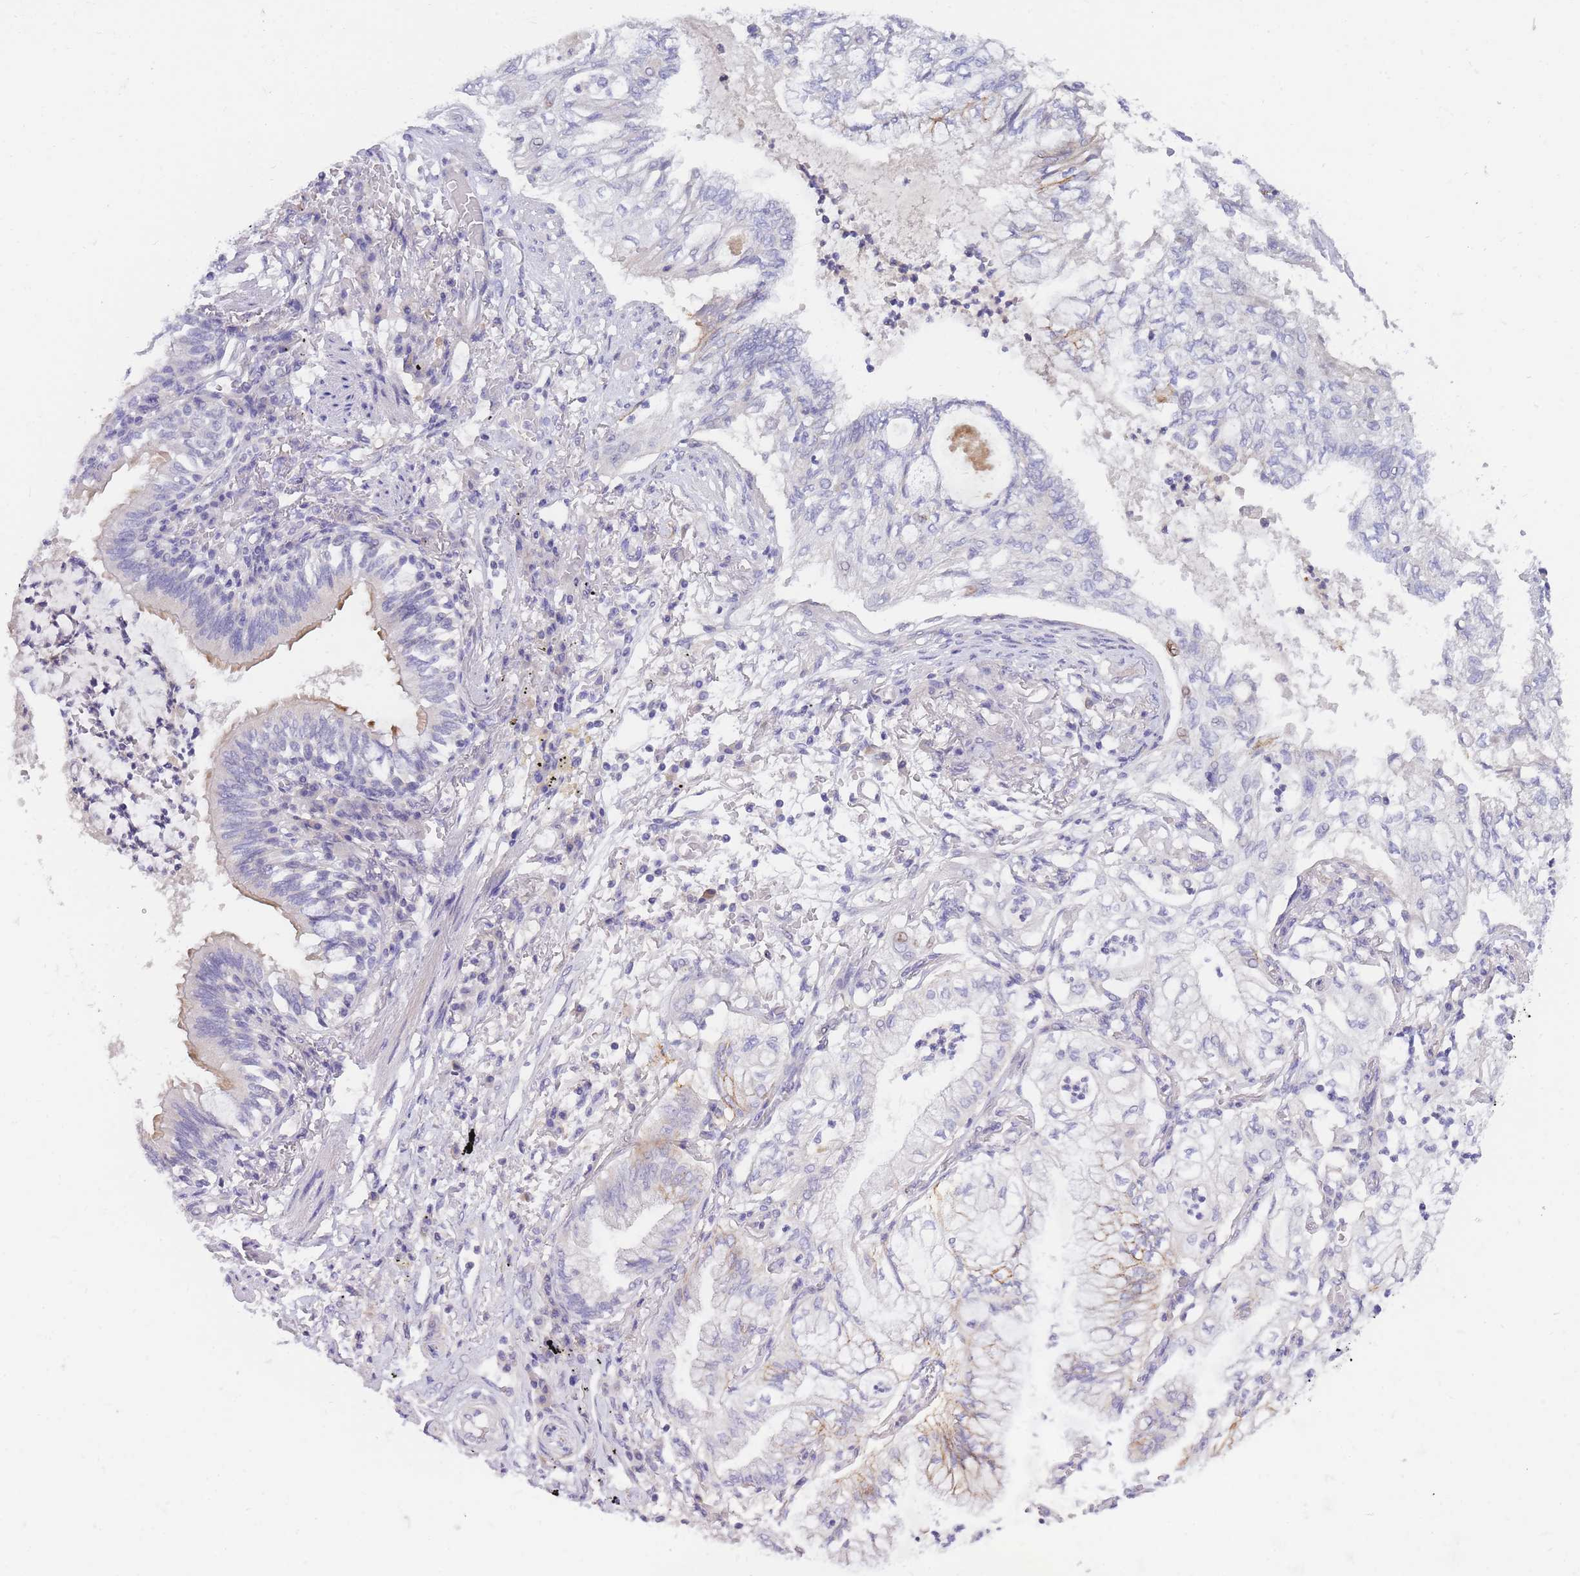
{"staining": {"intensity": "negative", "quantity": "none", "location": "none"}, "tissue": "lung cancer", "cell_type": "Tumor cells", "image_type": "cancer", "snomed": [{"axis": "morphology", "description": "Adenocarcinoma, NOS"}, {"axis": "topography", "description": "Lung"}], "caption": "Immunohistochemistry of lung adenocarcinoma demonstrates no positivity in tumor cells.", "gene": "PRR23B", "patient": {"sex": "female", "age": 70}}